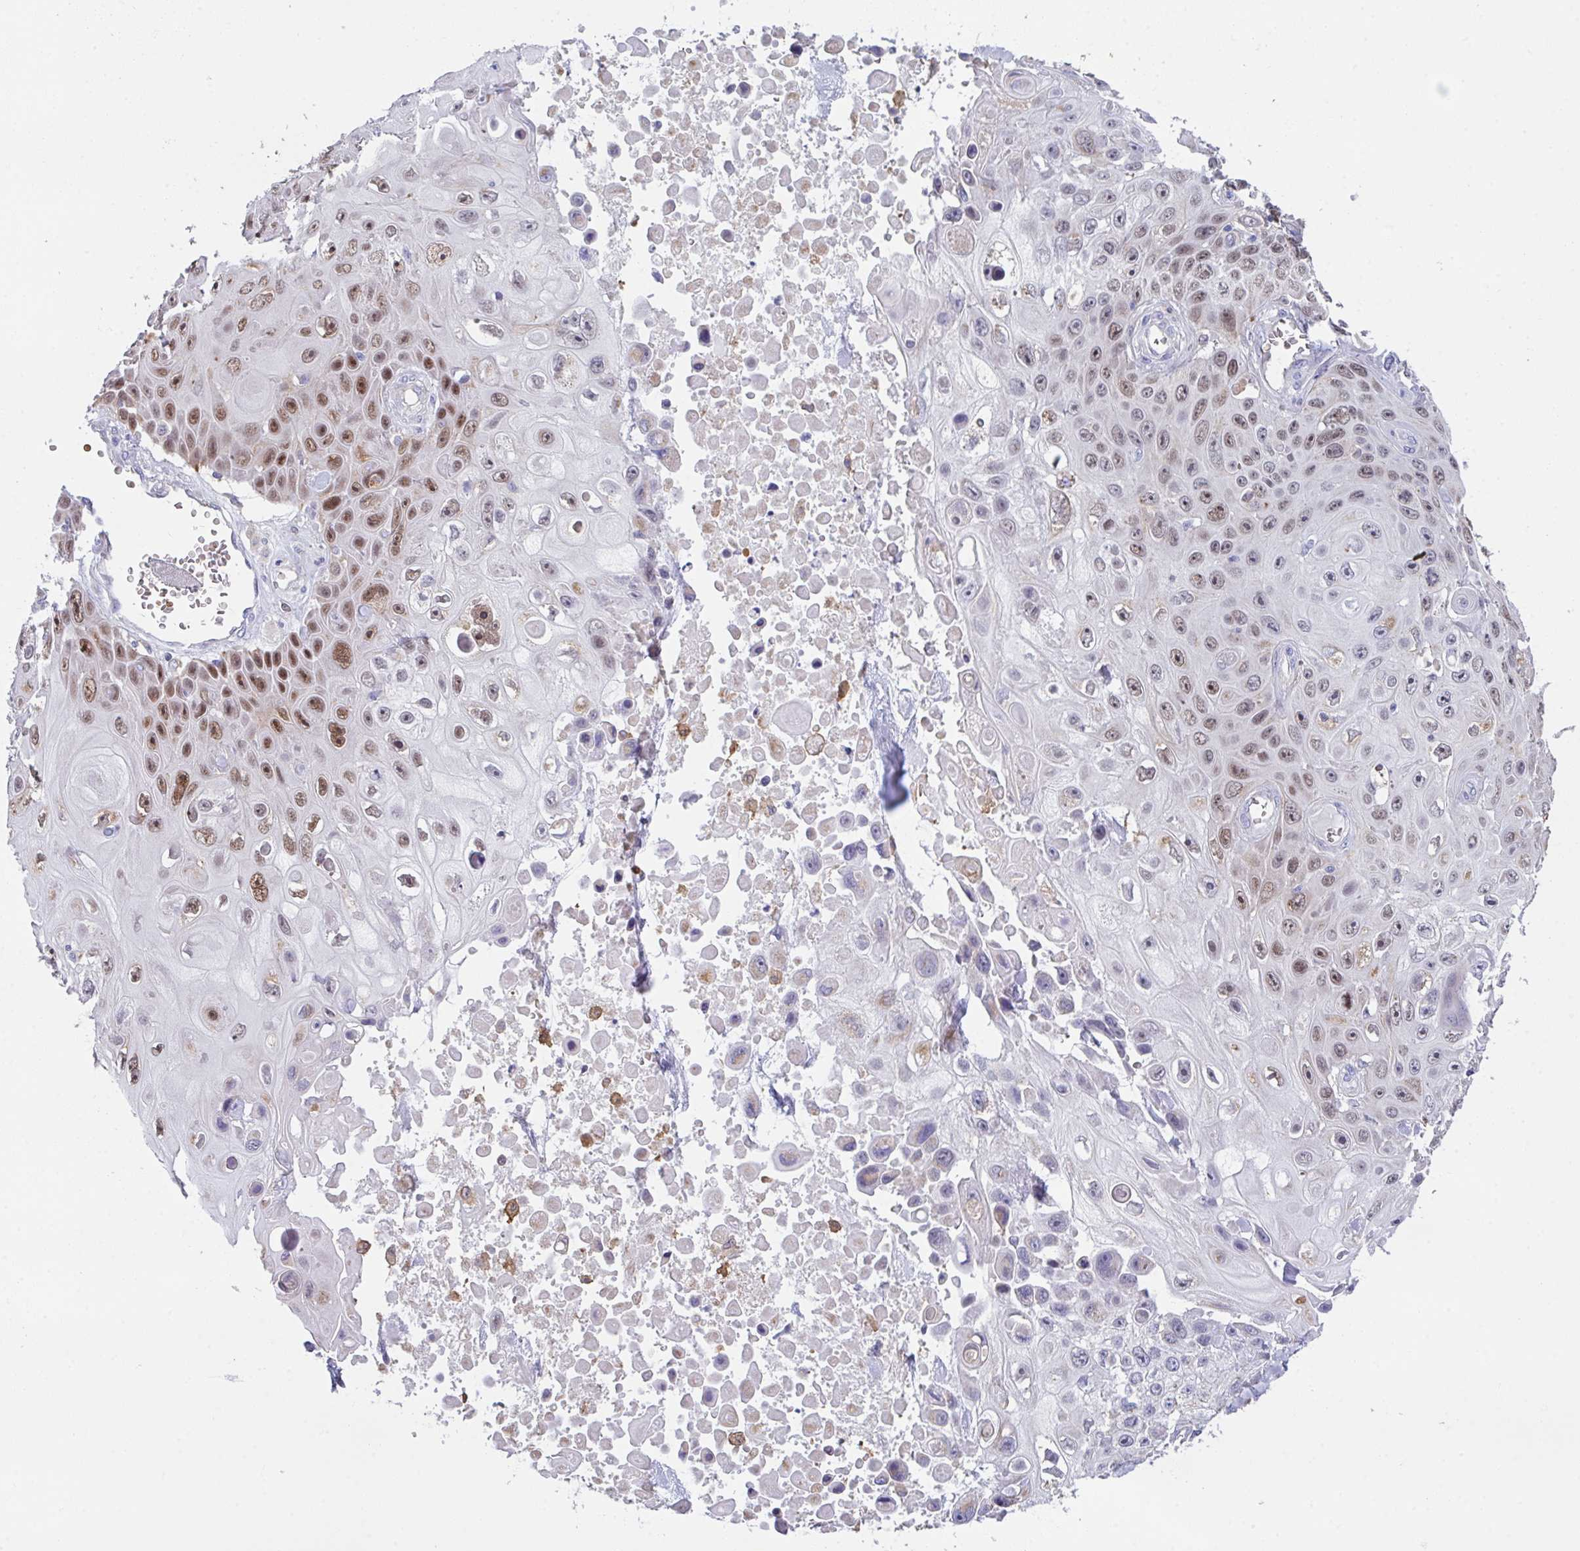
{"staining": {"intensity": "moderate", "quantity": "25%-75%", "location": "nuclear"}, "tissue": "skin cancer", "cell_type": "Tumor cells", "image_type": "cancer", "snomed": [{"axis": "morphology", "description": "Squamous cell carcinoma, NOS"}, {"axis": "topography", "description": "Skin"}], "caption": "Protein expression by immunohistochemistry (IHC) demonstrates moderate nuclear staining in approximately 25%-75% of tumor cells in skin cancer (squamous cell carcinoma). (IHC, brightfield microscopy, high magnification).", "gene": "TFAP2C", "patient": {"sex": "male", "age": 82}}